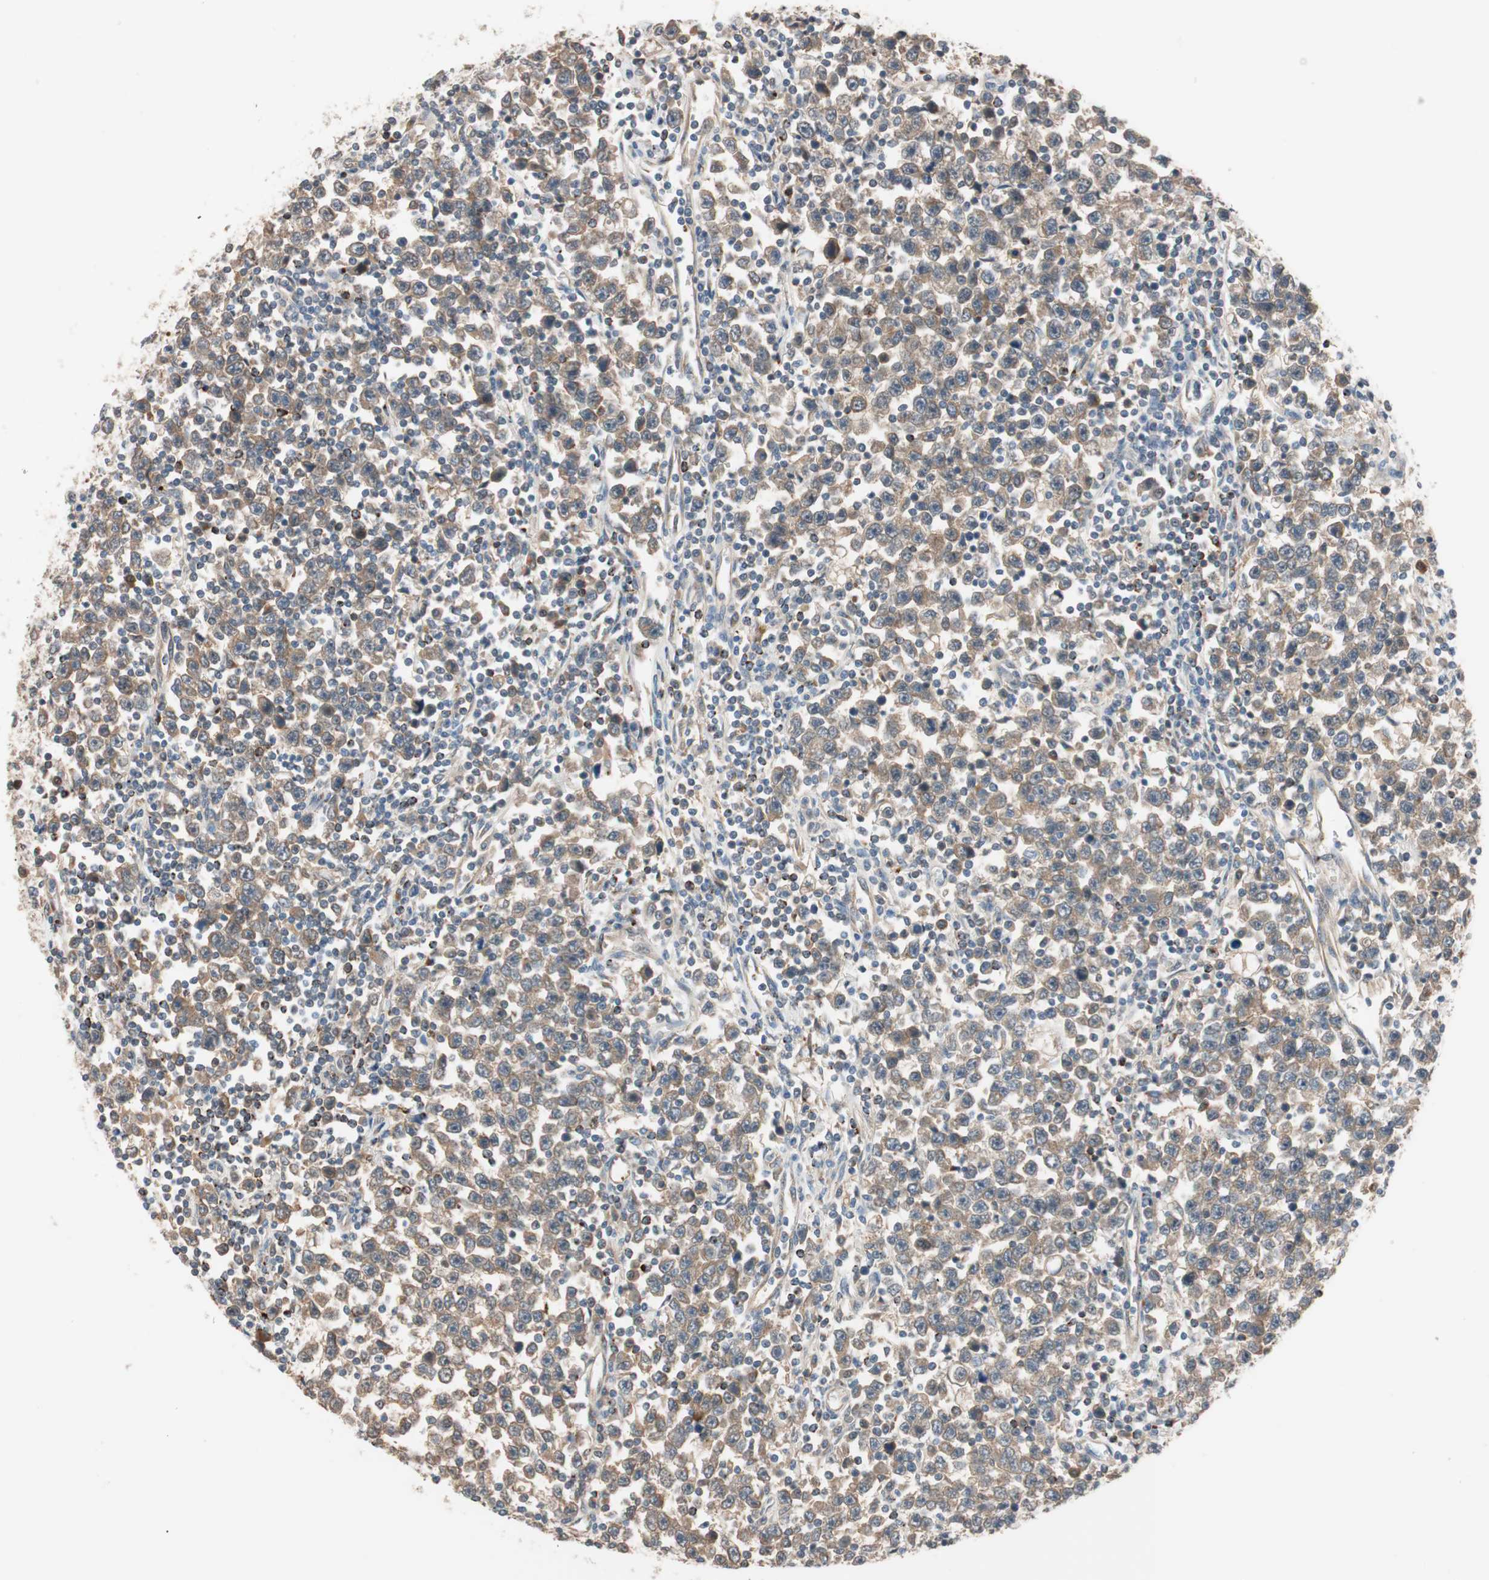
{"staining": {"intensity": "weak", "quantity": ">75%", "location": "cytoplasmic/membranous"}, "tissue": "testis cancer", "cell_type": "Tumor cells", "image_type": "cancer", "snomed": [{"axis": "morphology", "description": "Seminoma, NOS"}, {"axis": "topography", "description": "Testis"}], "caption": "A histopathology image showing weak cytoplasmic/membranous expression in approximately >75% of tumor cells in seminoma (testis), as visualized by brown immunohistochemical staining.", "gene": "PIK3R3", "patient": {"sex": "male", "age": 43}}